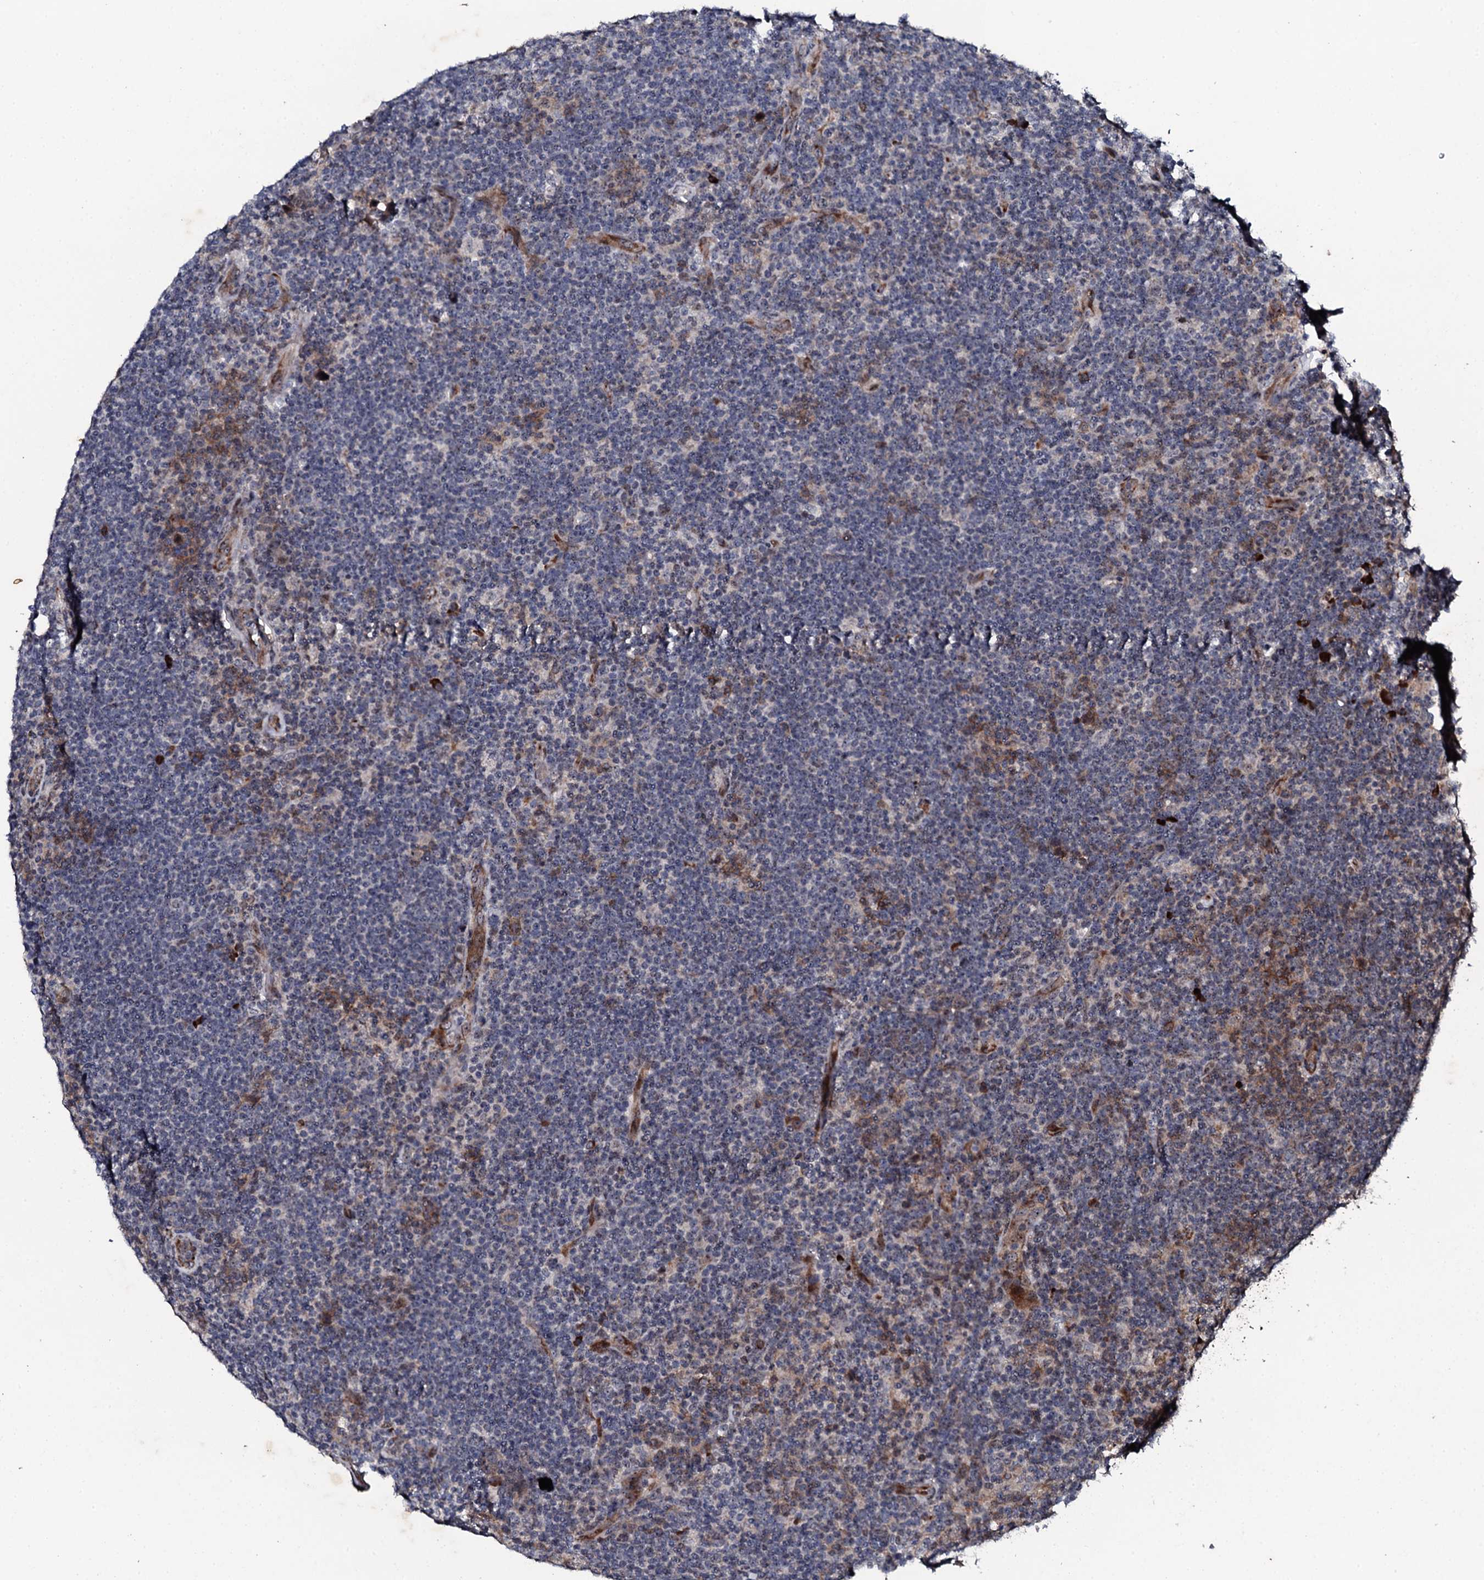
{"staining": {"intensity": "negative", "quantity": "none", "location": "none"}, "tissue": "lymphoma", "cell_type": "Tumor cells", "image_type": "cancer", "snomed": [{"axis": "morphology", "description": "Hodgkin's disease, NOS"}, {"axis": "topography", "description": "Lymph node"}], "caption": "Immunohistochemistry histopathology image of neoplastic tissue: lymphoma stained with DAB (3,3'-diaminobenzidine) exhibits no significant protein positivity in tumor cells.", "gene": "FAM111A", "patient": {"sex": "female", "age": 57}}